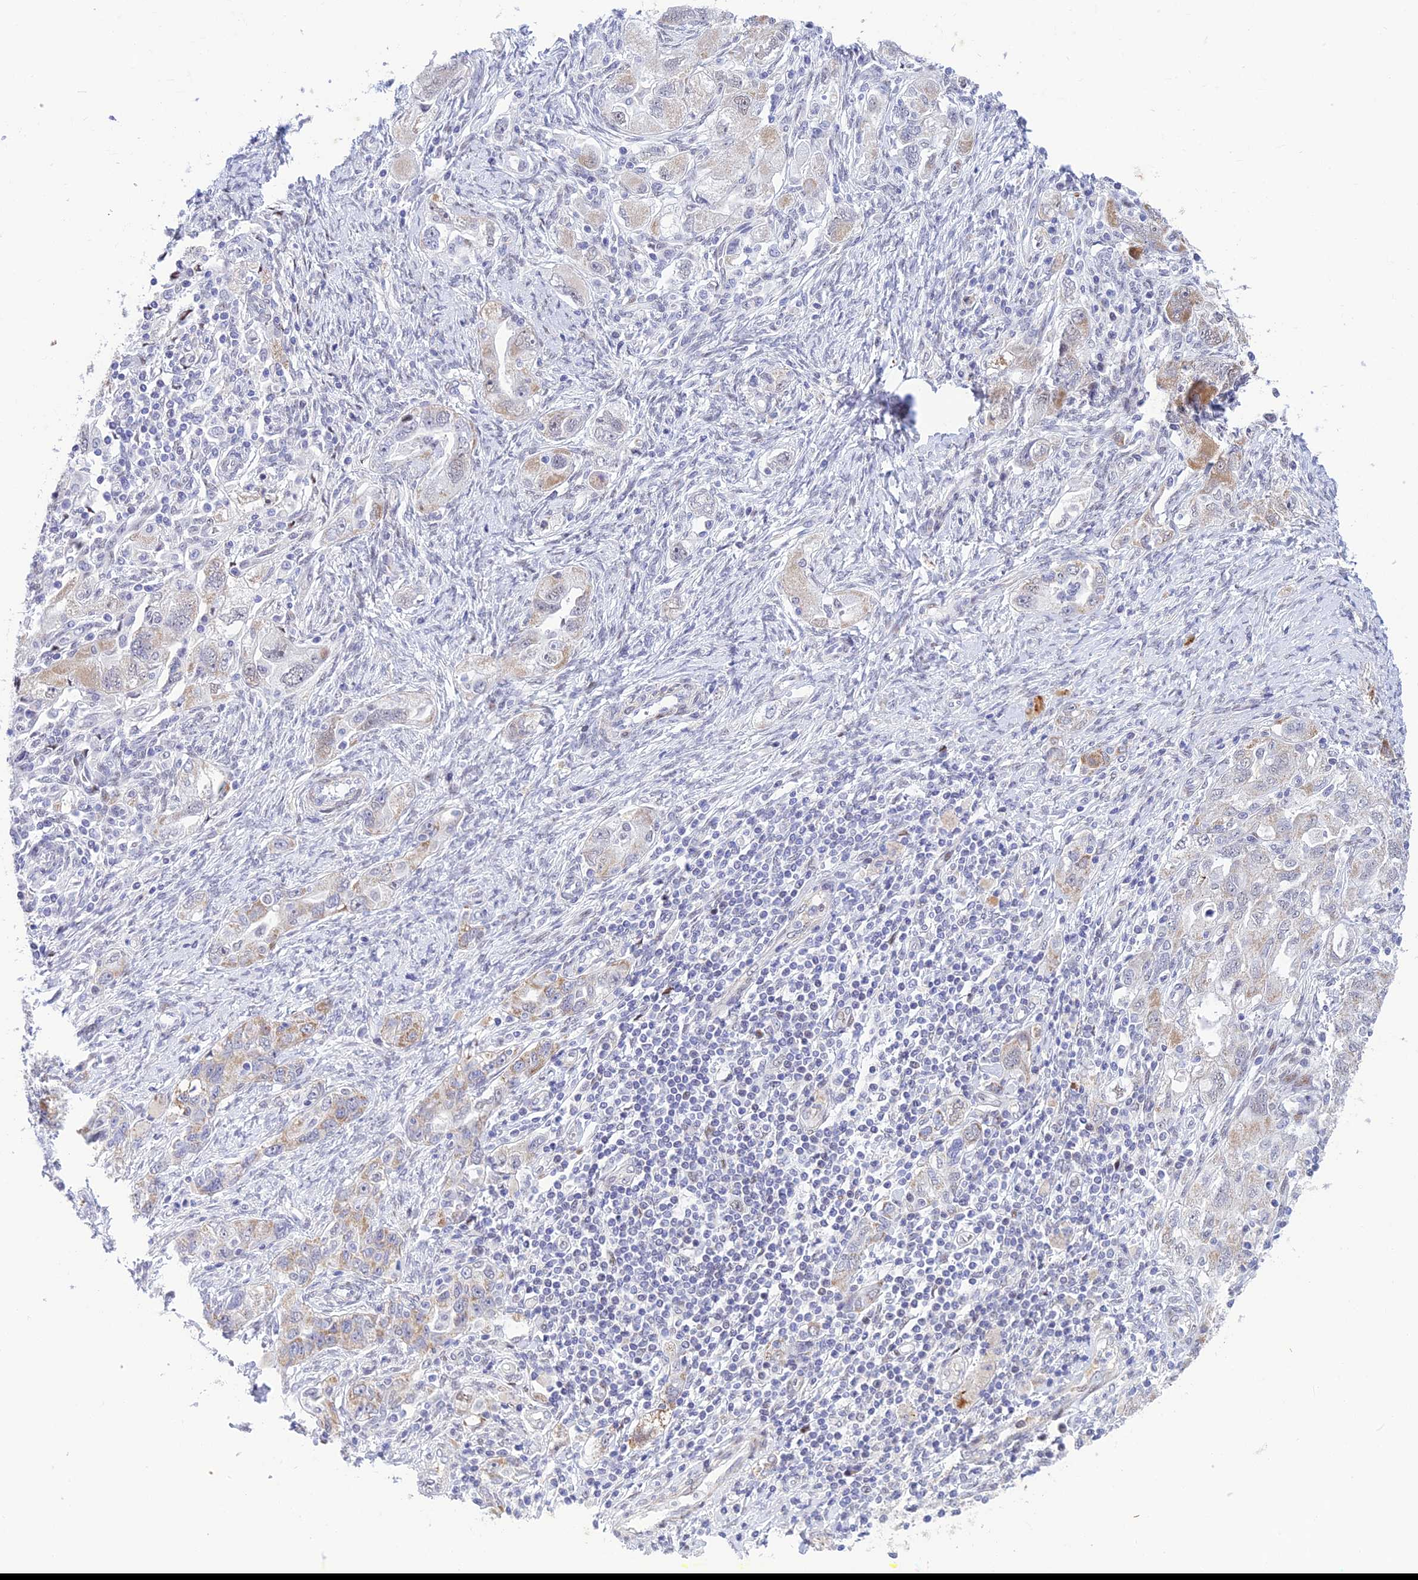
{"staining": {"intensity": "weak", "quantity": "25%-75%", "location": "cytoplasmic/membranous"}, "tissue": "ovarian cancer", "cell_type": "Tumor cells", "image_type": "cancer", "snomed": [{"axis": "morphology", "description": "Carcinoma, NOS"}, {"axis": "morphology", "description": "Cystadenocarcinoma, serous, NOS"}, {"axis": "topography", "description": "Ovary"}], "caption": "Protein staining reveals weak cytoplasmic/membranous staining in about 25%-75% of tumor cells in ovarian serous cystadenocarcinoma.", "gene": "WDR55", "patient": {"sex": "female", "age": 69}}